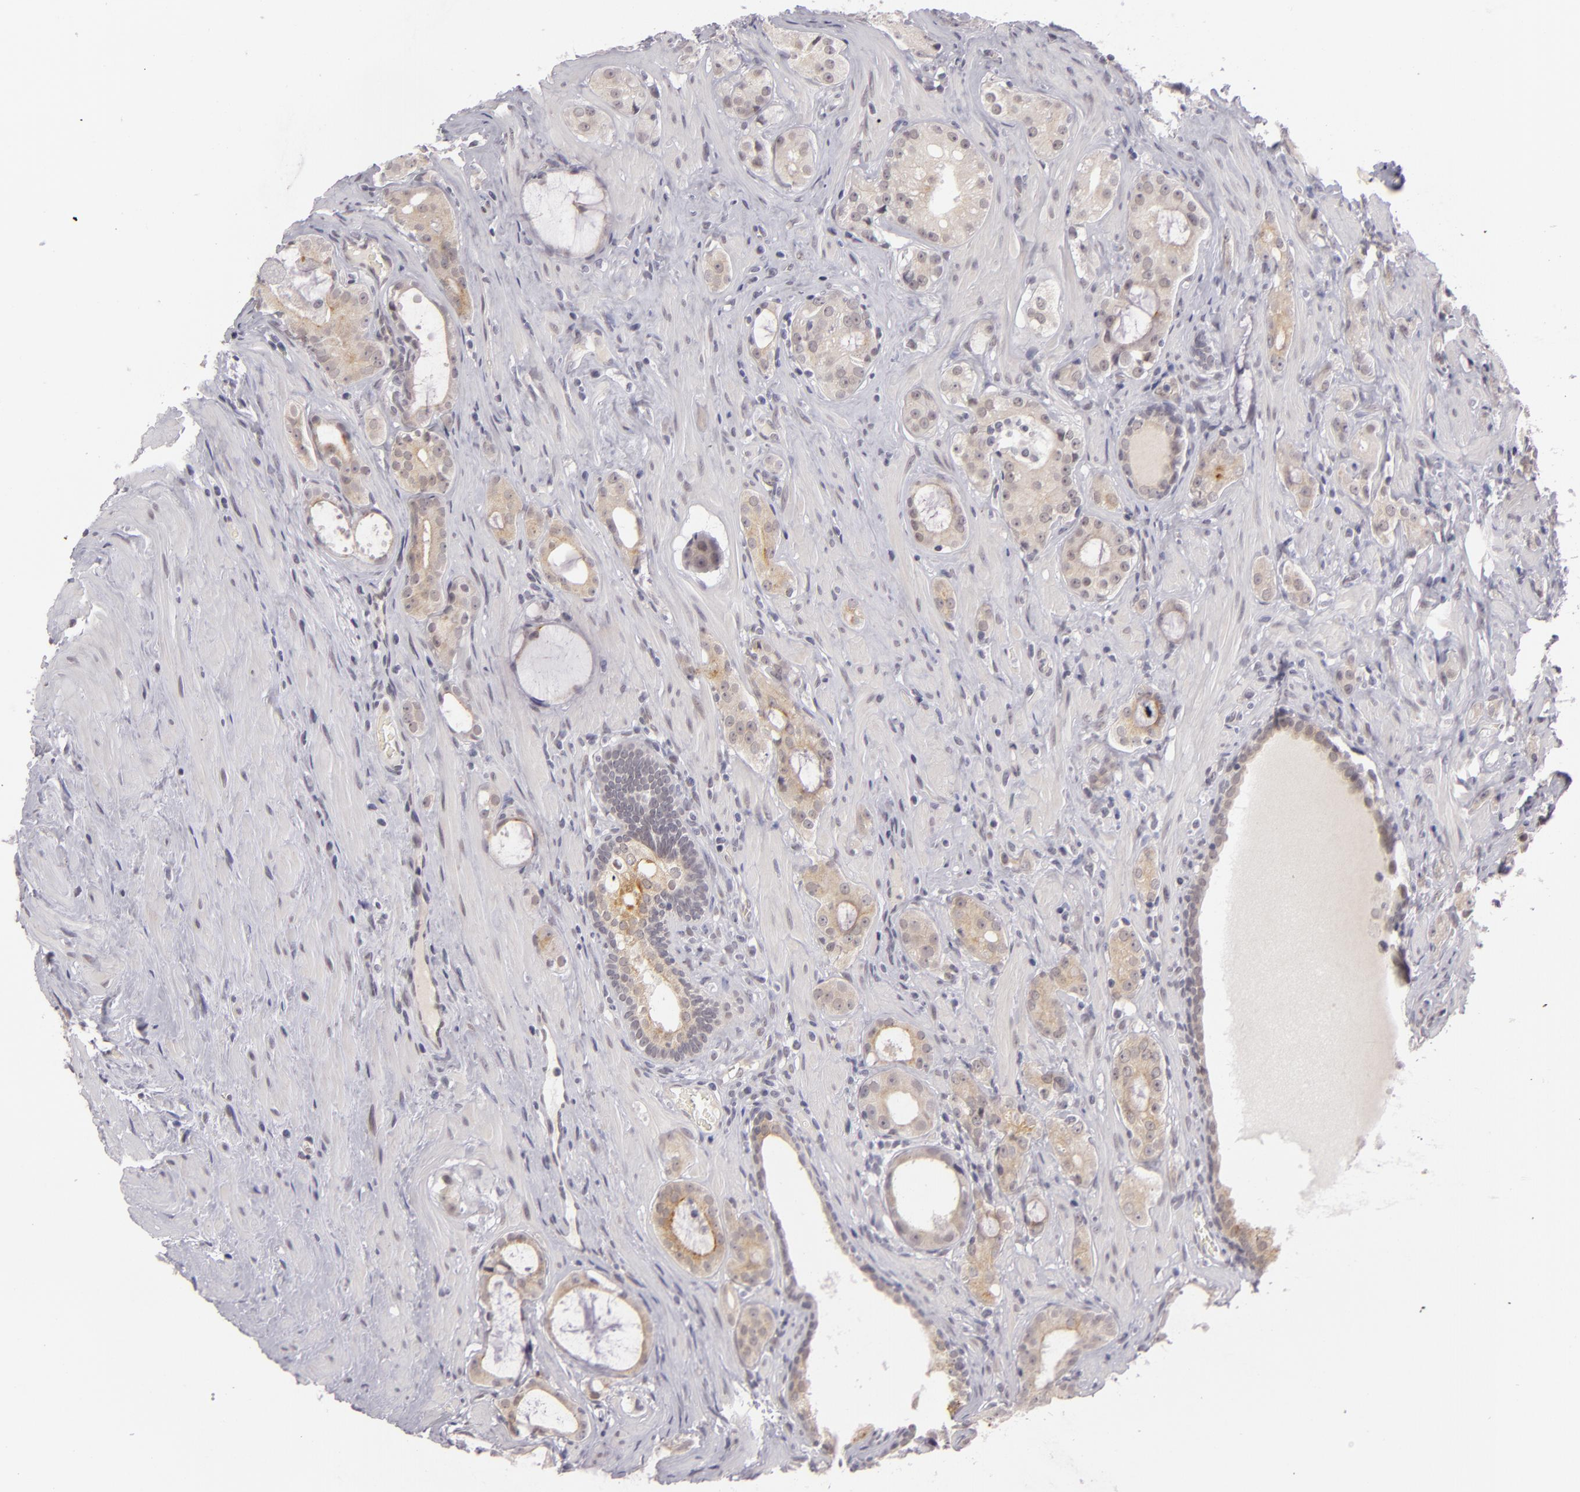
{"staining": {"intensity": "weak", "quantity": "25%-75%", "location": "cytoplasmic/membranous"}, "tissue": "prostate cancer", "cell_type": "Tumor cells", "image_type": "cancer", "snomed": [{"axis": "morphology", "description": "Adenocarcinoma, Medium grade"}, {"axis": "topography", "description": "Prostate"}], "caption": "High-power microscopy captured an immunohistochemistry image of prostate cancer (adenocarcinoma (medium-grade)), revealing weak cytoplasmic/membranous positivity in about 25%-75% of tumor cells.", "gene": "ZNF205", "patient": {"sex": "male", "age": 73}}